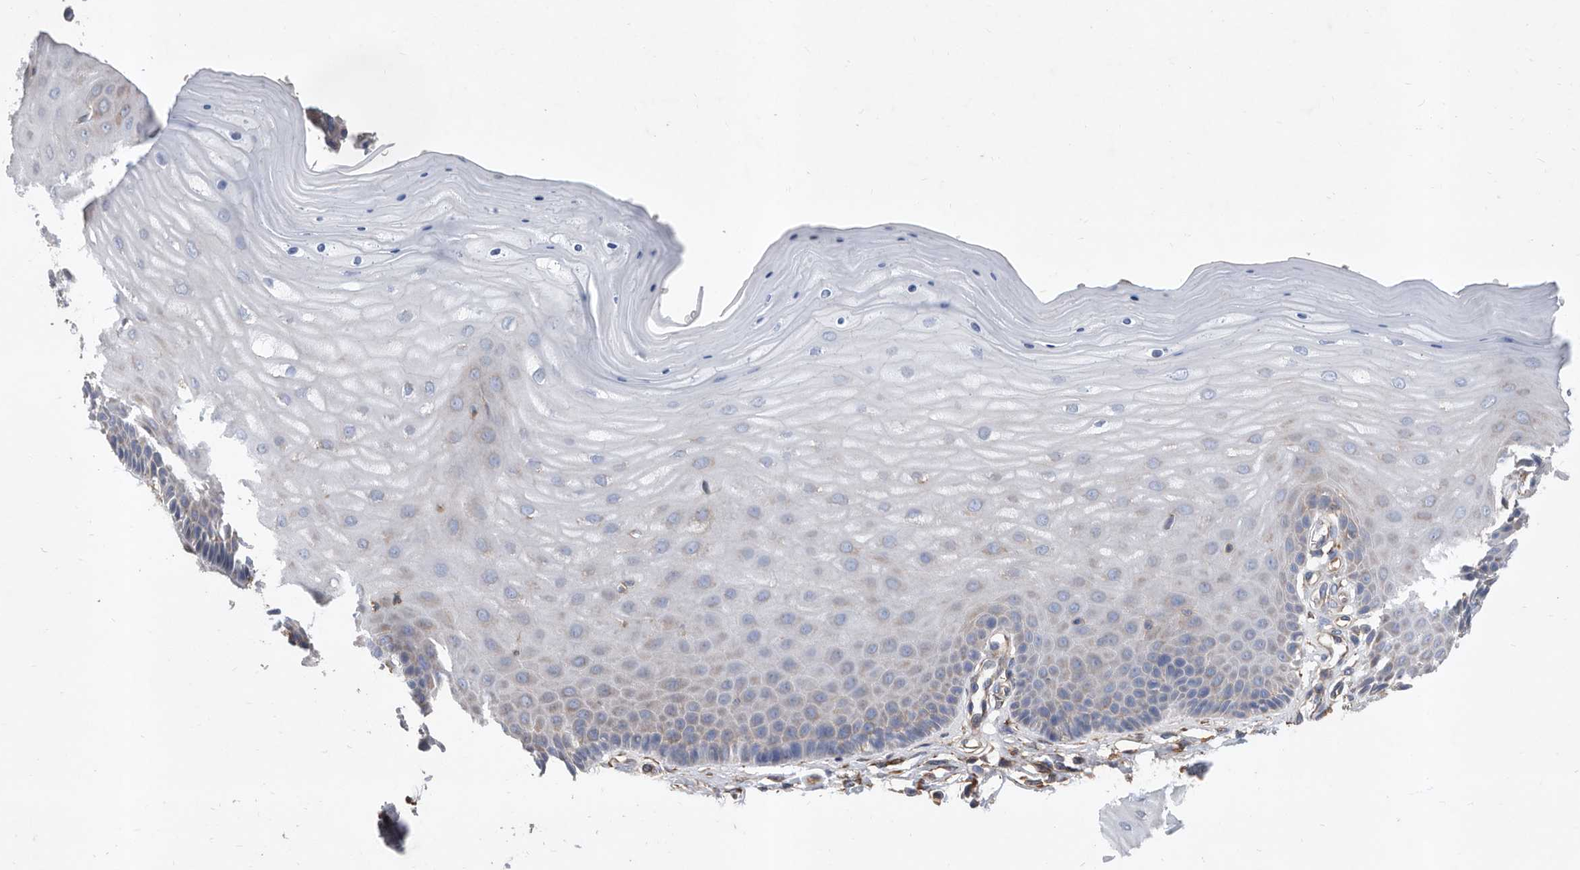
{"staining": {"intensity": "weak", "quantity": "<25%", "location": "cytoplasmic/membranous"}, "tissue": "cervix", "cell_type": "Glandular cells", "image_type": "normal", "snomed": [{"axis": "morphology", "description": "Normal tissue, NOS"}, {"axis": "topography", "description": "Cervix"}], "caption": "This is a image of immunohistochemistry staining of benign cervix, which shows no positivity in glandular cells.", "gene": "ATP13A3", "patient": {"sex": "female", "age": 55}}